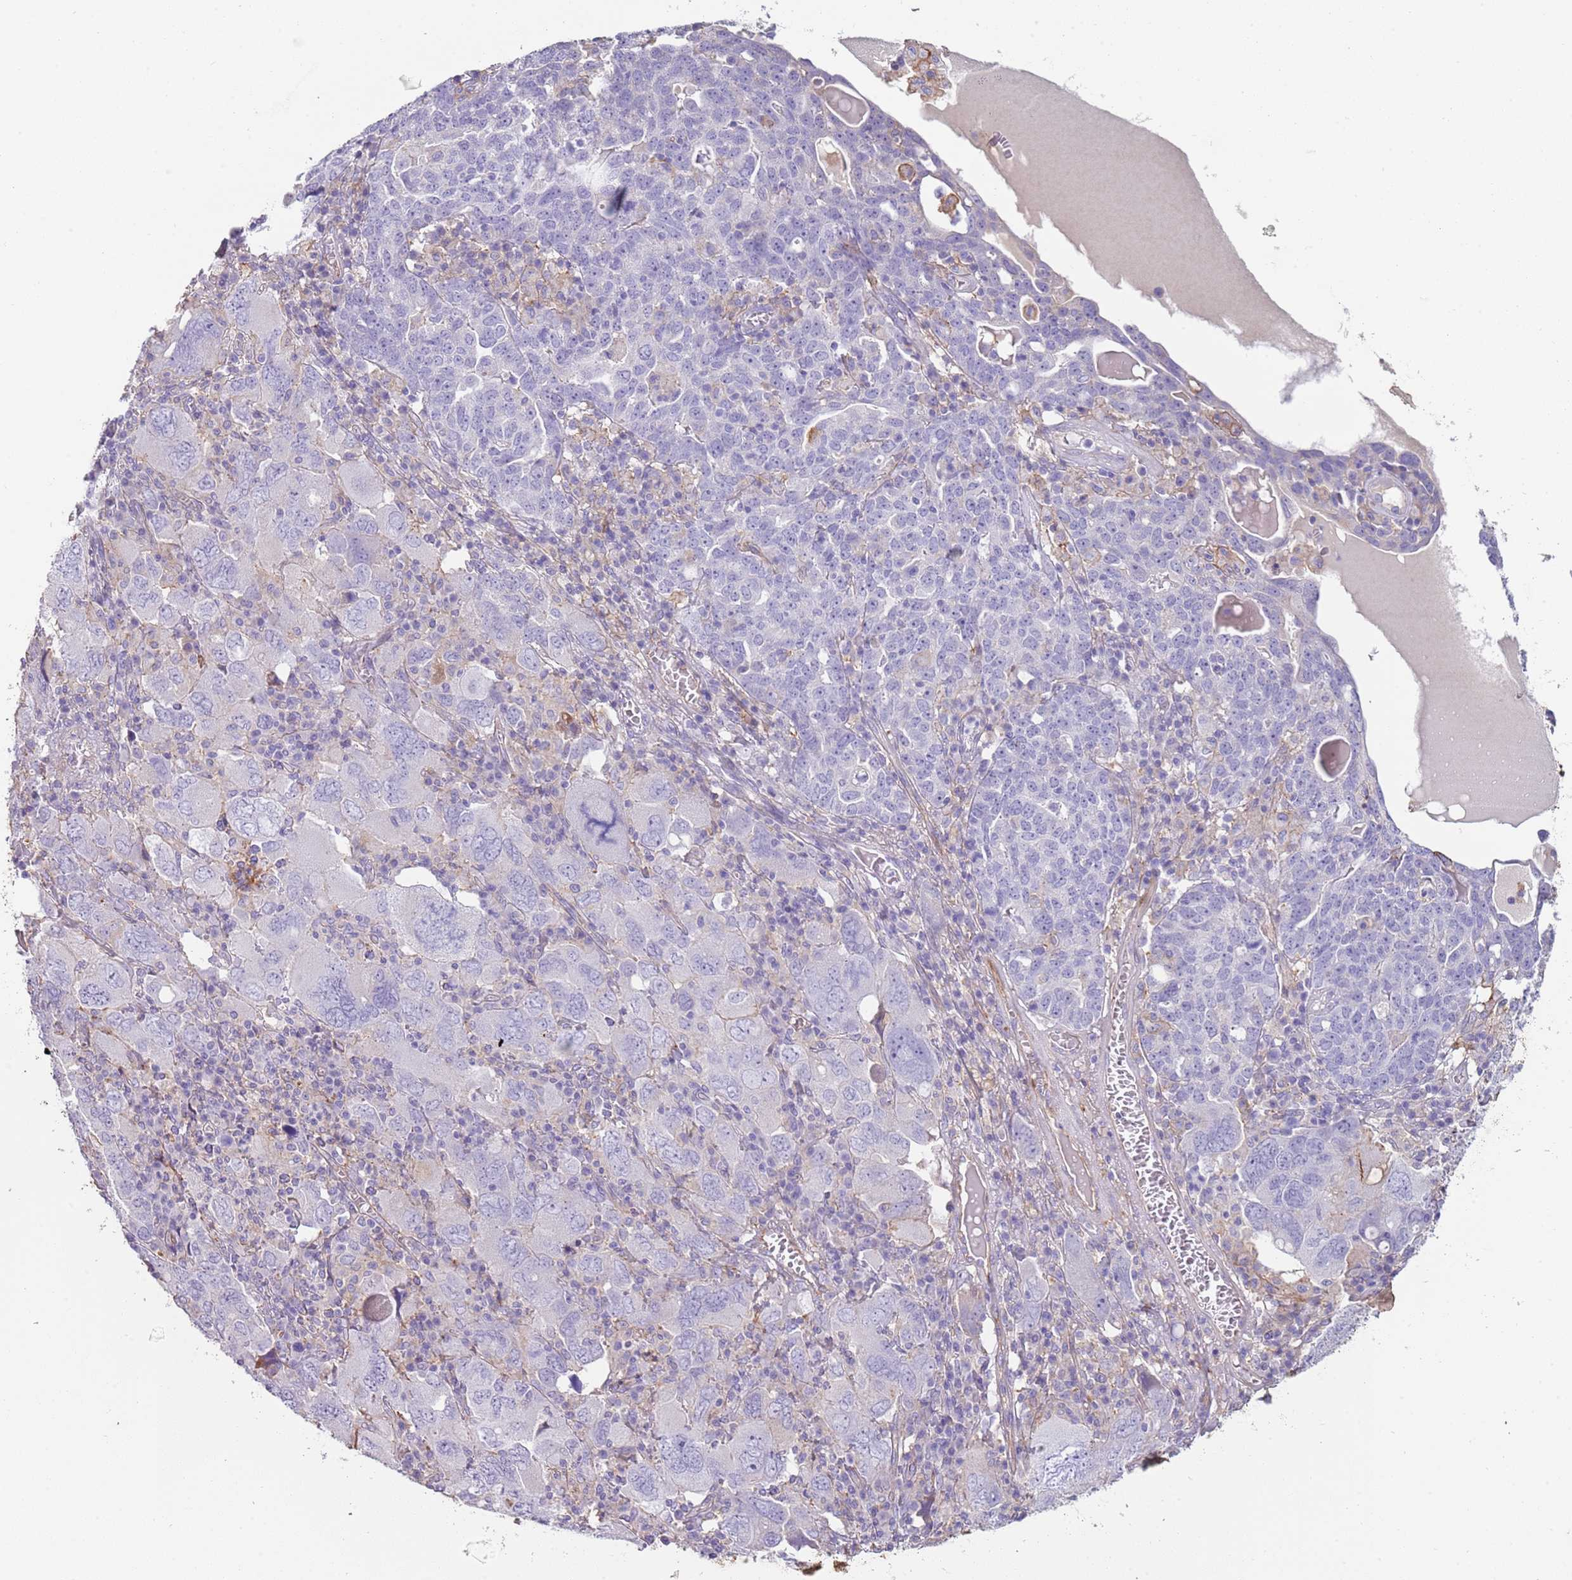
{"staining": {"intensity": "negative", "quantity": "none", "location": "none"}, "tissue": "ovarian cancer", "cell_type": "Tumor cells", "image_type": "cancer", "snomed": [{"axis": "morphology", "description": "Carcinoma, endometroid"}, {"axis": "topography", "description": "Ovary"}], "caption": "Tumor cells are negative for brown protein staining in ovarian cancer (endometroid carcinoma).", "gene": "NBPF3", "patient": {"sex": "female", "age": 62}}